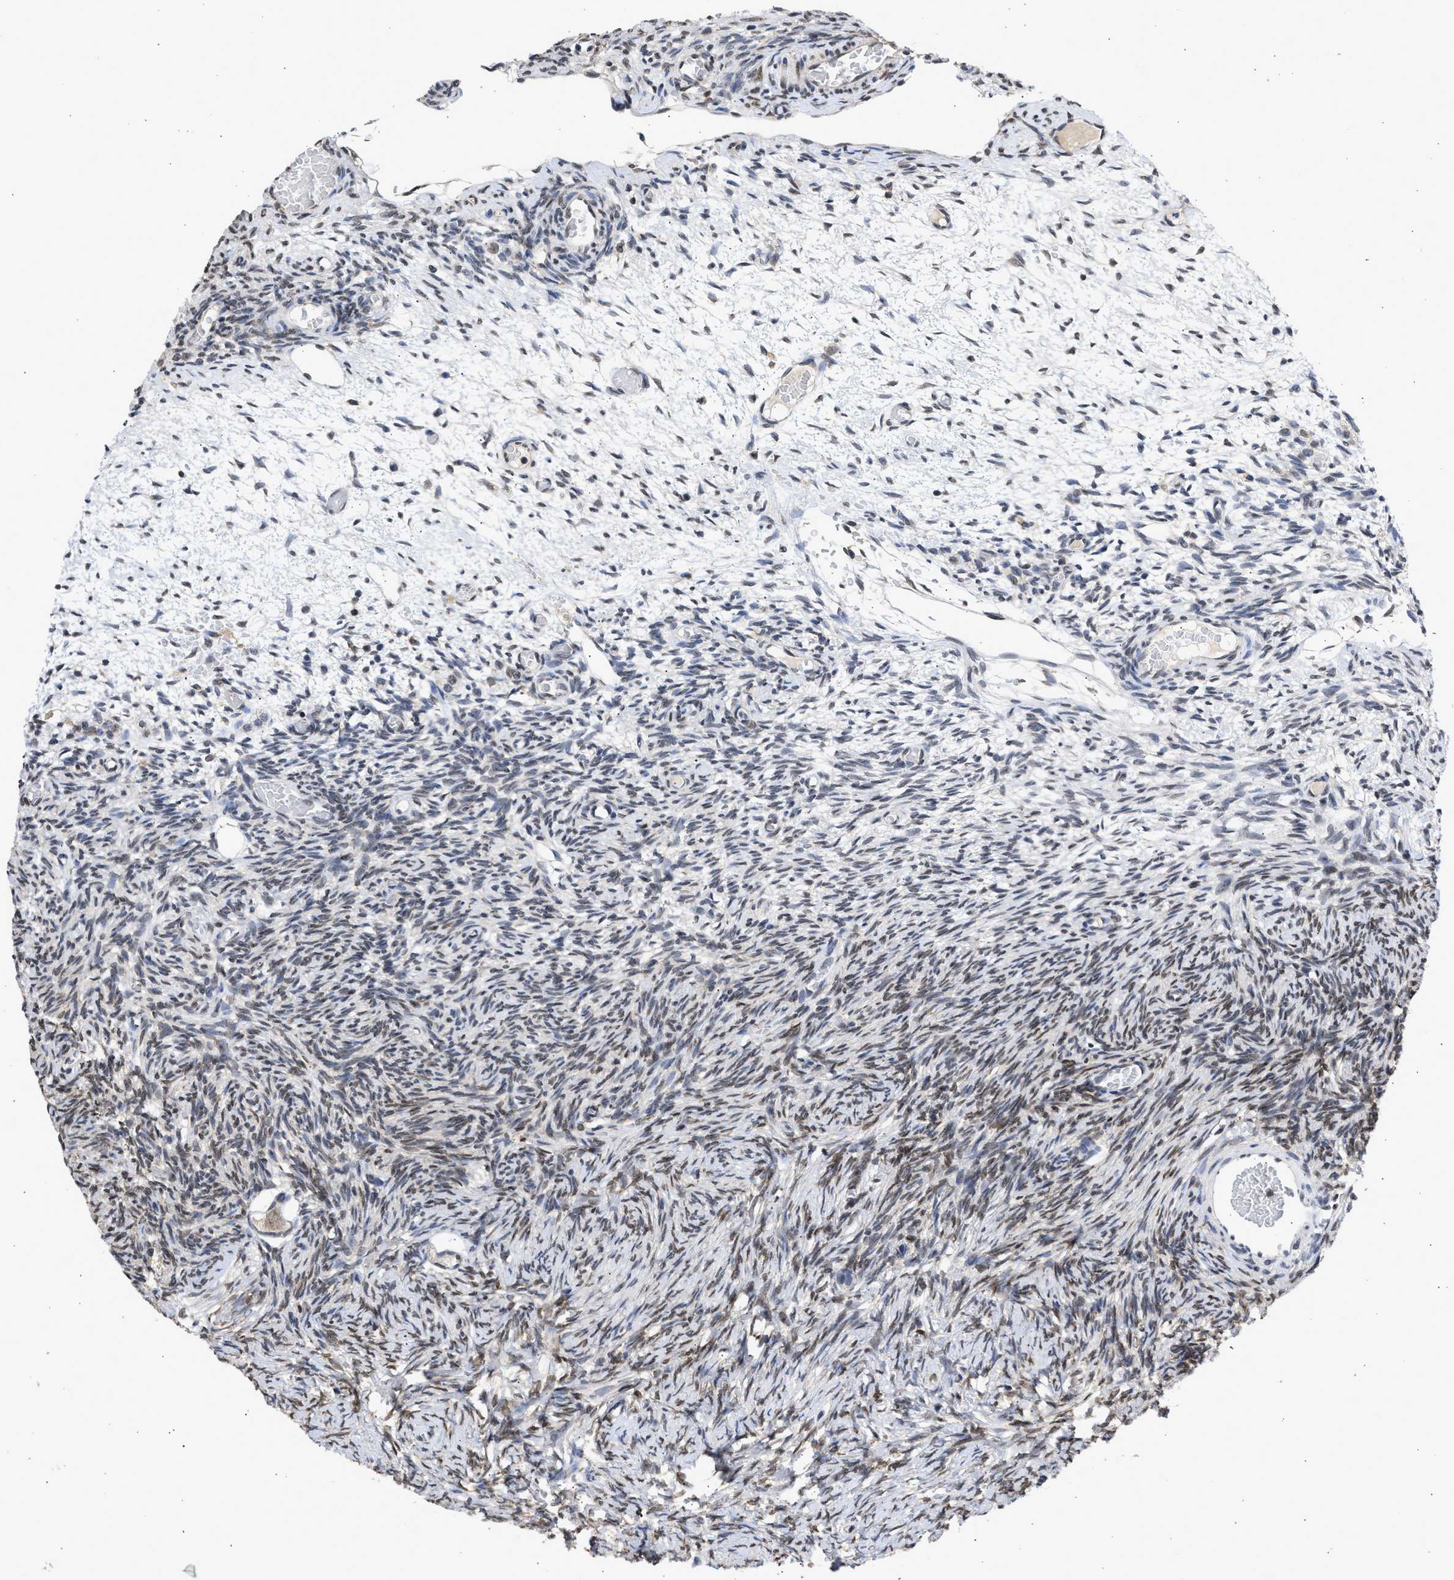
{"staining": {"intensity": "weak", "quantity": ">75%", "location": "cytoplasmic/membranous"}, "tissue": "ovary", "cell_type": "Follicle cells", "image_type": "normal", "snomed": [{"axis": "morphology", "description": "Normal tissue, NOS"}, {"axis": "topography", "description": "Ovary"}], "caption": "A brown stain highlights weak cytoplasmic/membranous positivity of a protein in follicle cells of benign ovary. Immunohistochemistry (ihc) stains the protein in brown and the nuclei are stained blue.", "gene": "NUP35", "patient": {"sex": "female", "age": 27}}